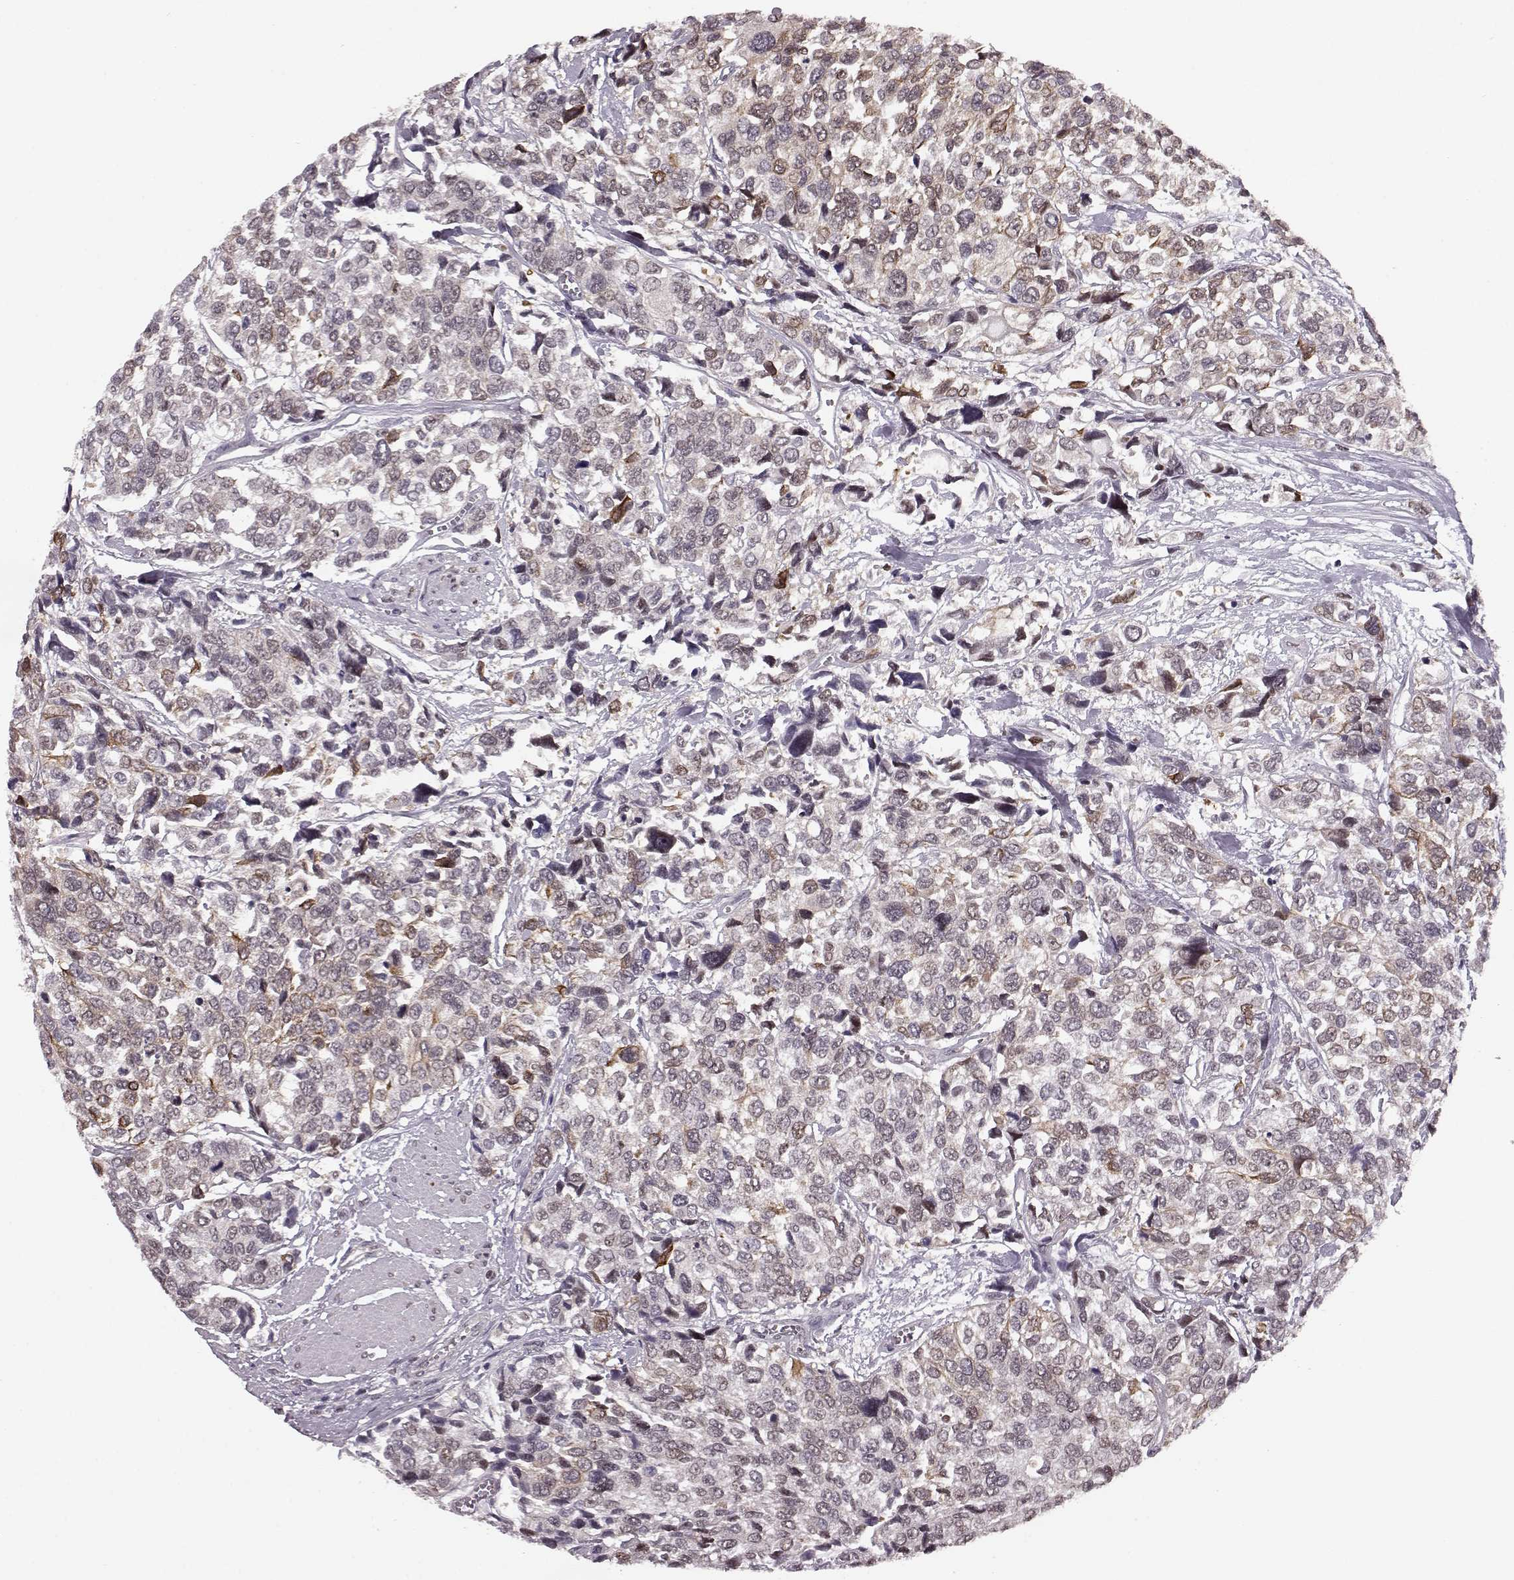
{"staining": {"intensity": "moderate", "quantity": "<25%", "location": "nuclear"}, "tissue": "urothelial cancer", "cell_type": "Tumor cells", "image_type": "cancer", "snomed": [{"axis": "morphology", "description": "Urothelial carcinoma, High grade"}, {"axis": "topography", "description": "Urinary bladder"}], "caption": "A histopathology image of urothelial carcinoma (high-grade) stained for a protein exhibits moderate nuclear brown staining in tumor cells. Using DAB (brown) and hematoxylin (blue) stains, captured at high magnification using brightfield microscopy.", "gene": "KLF6", "patient": {"sex": "male", "age": 77}}